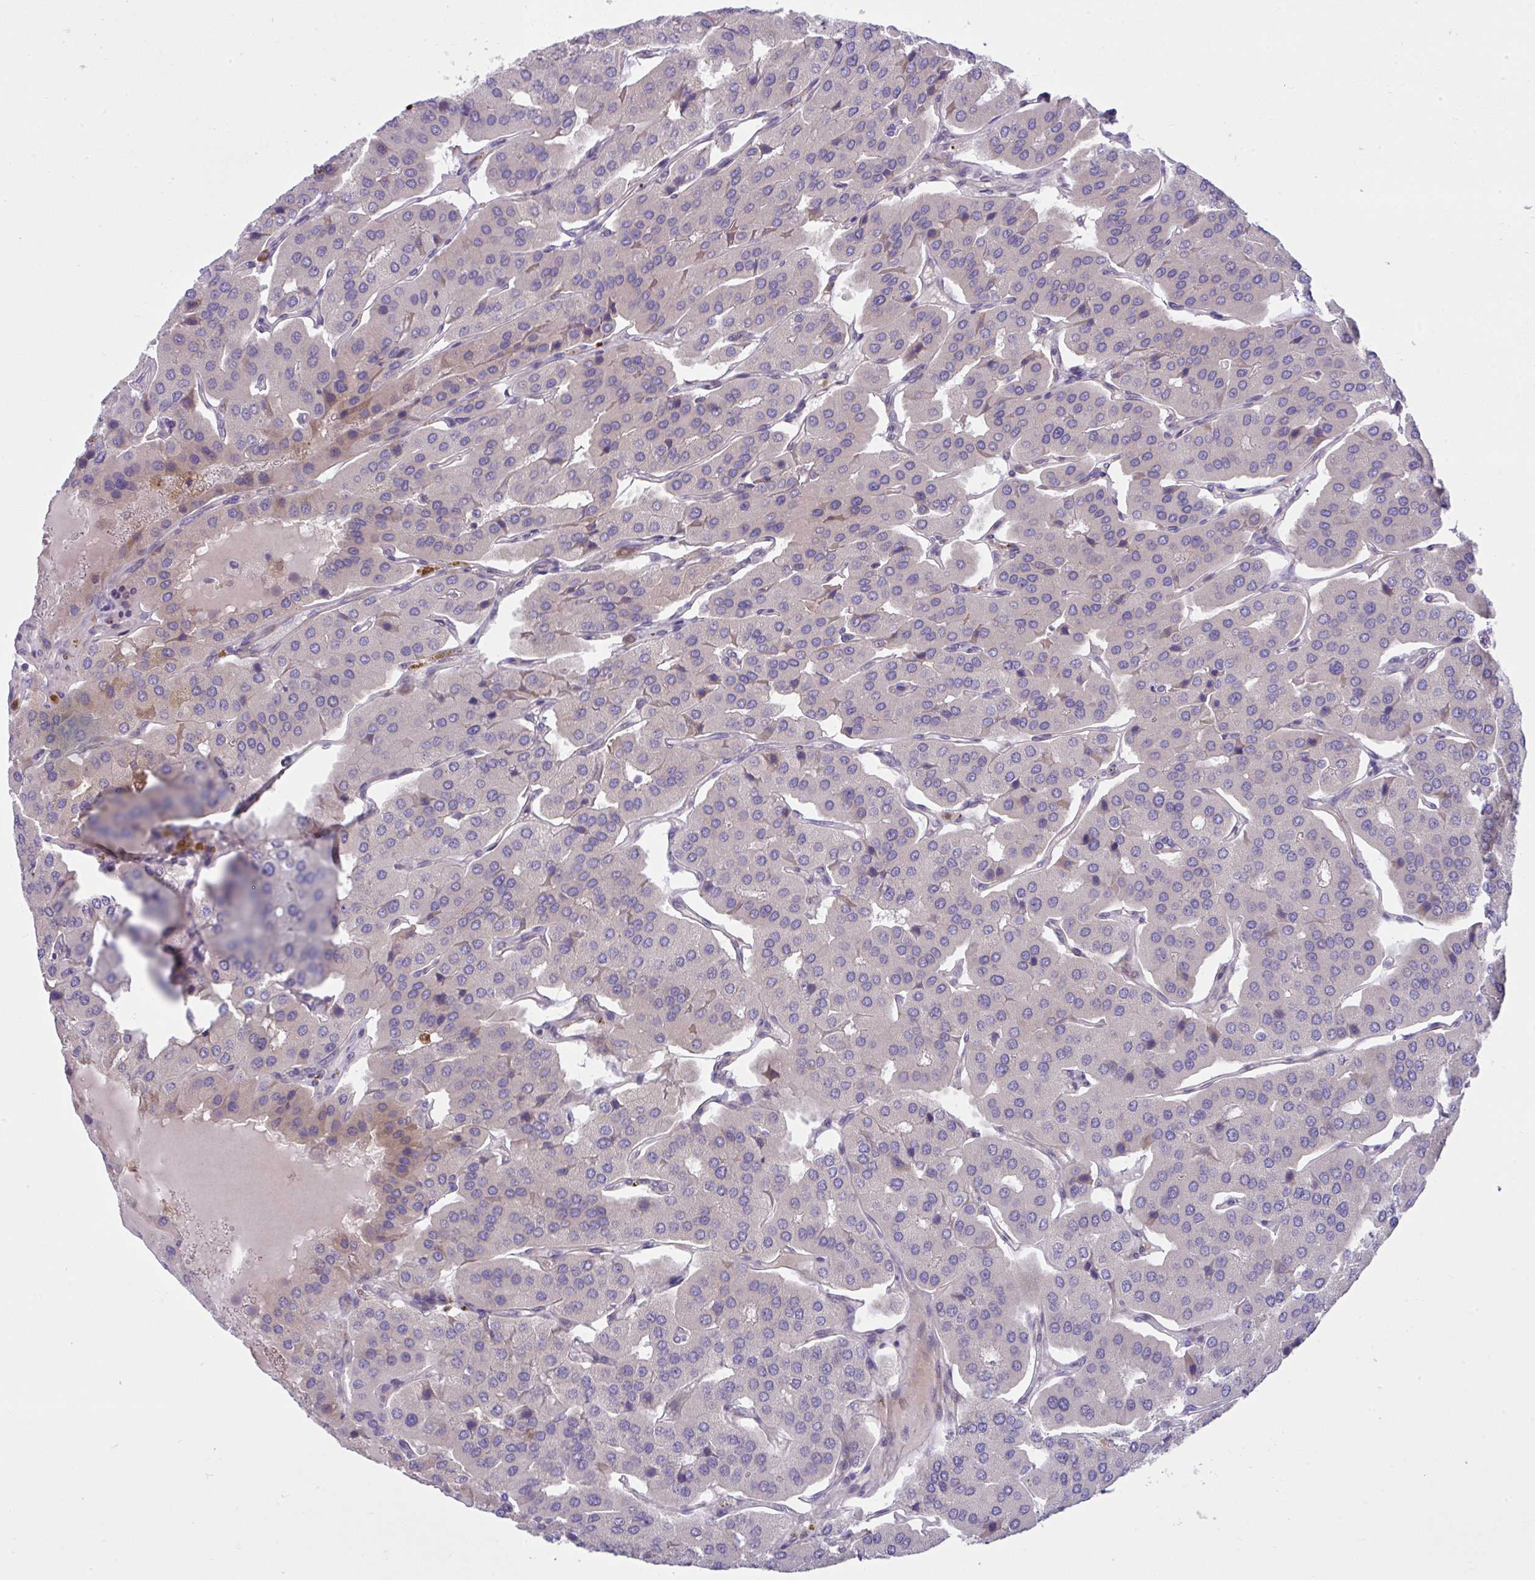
{"staining": {"intensity": "negative", "quantity": "none", "location": "none"}, "tissue": "parathyroid gland", "cell_type": "Glandular cells", "image_type": "normal", "snomed": [{"axis": "morphology", "description": "Normal tissue, NOS"}, {"axis": "morphology", "description": "Adenoma, NOS"}, {"axis": "topography", "description": "Parathyroid gland"}], "caption": "DAB immunohistochemical staining of benign human parathyroid gland reveals no significant expression in glandular cells. Brightfield microscopy of immunohistochemistry stained with DAB (3,3'-diaminobenzidine) (brown) and hematoxylin (blue), captured at high magnification.", "gene": "PIGZ", "patient": {"sex": "female", "age": 86}}